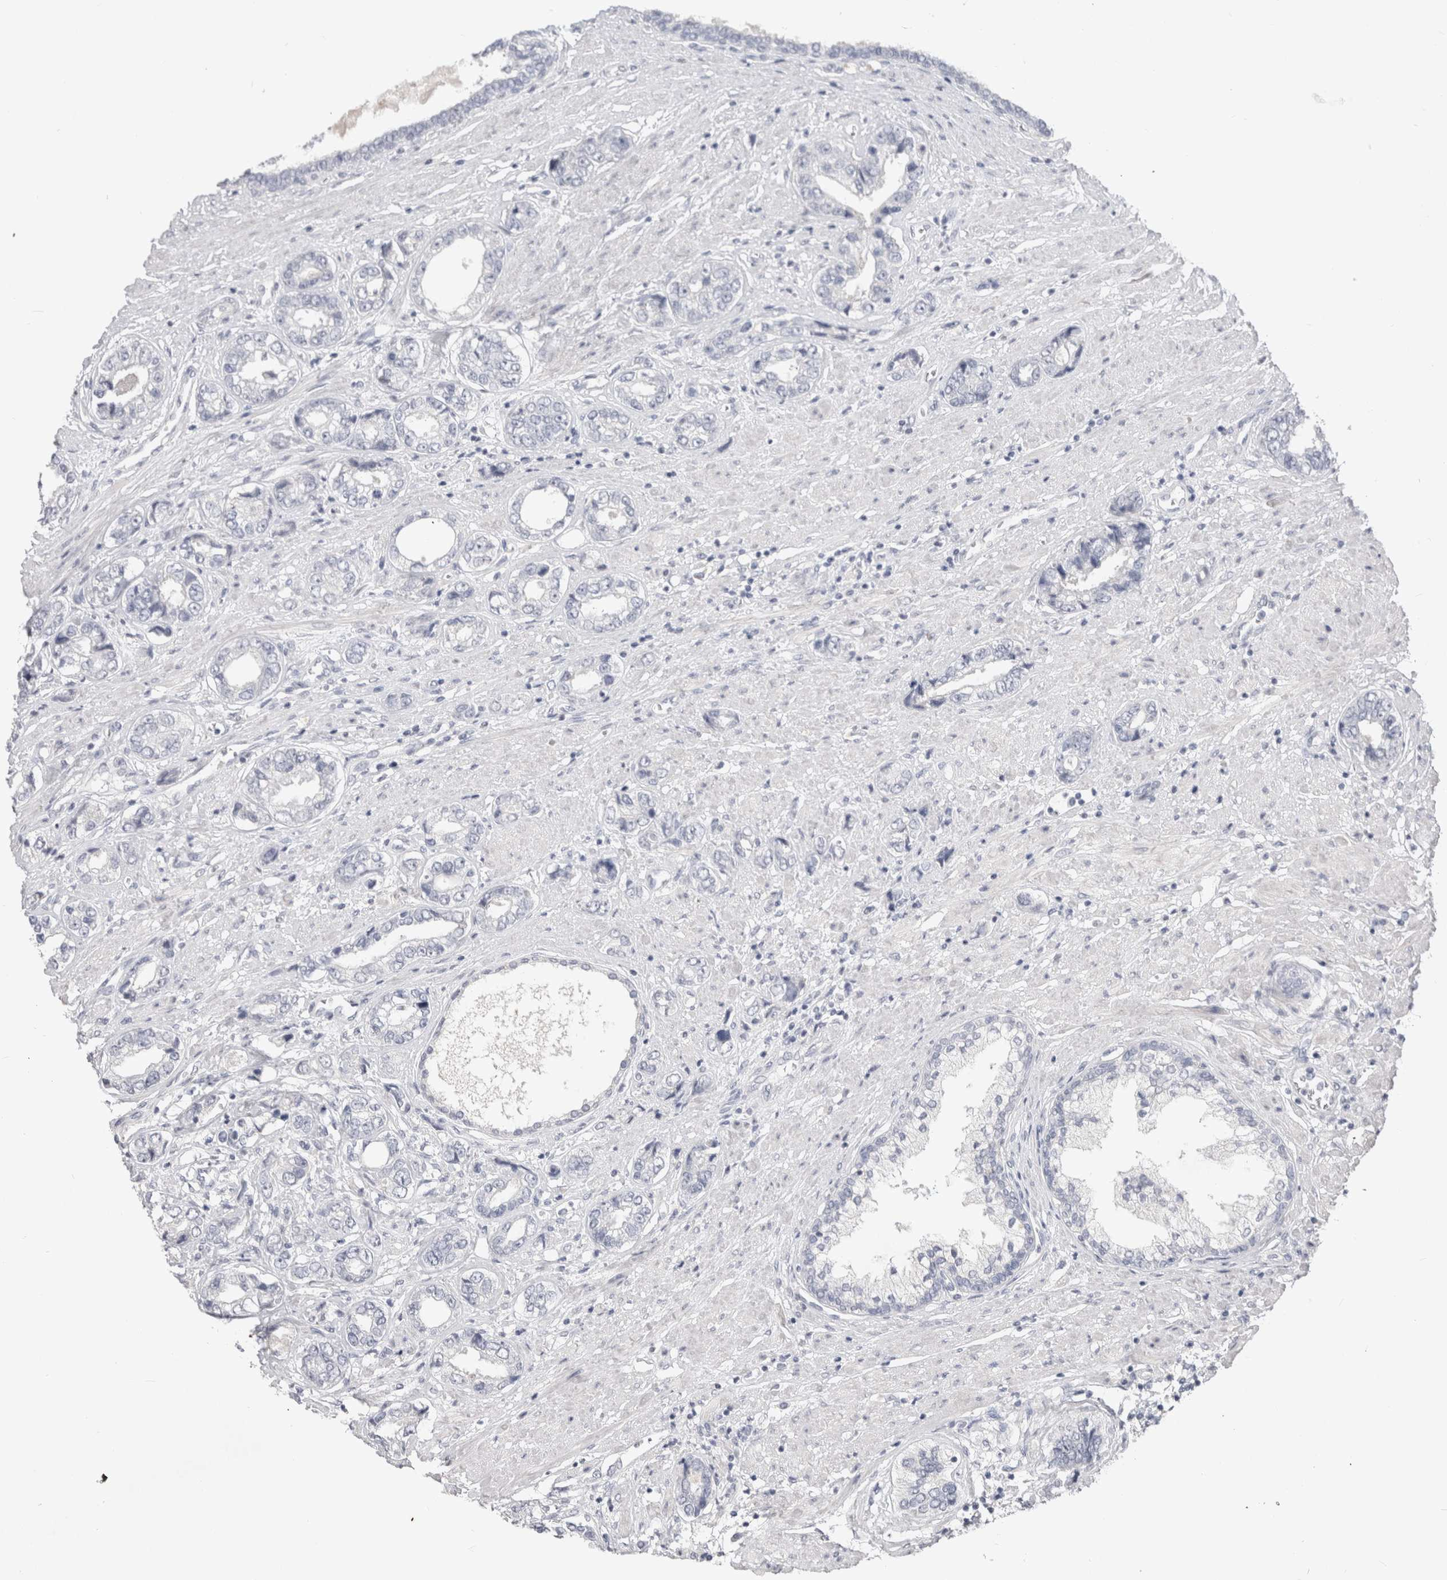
{"staining": {"intensity": "negative", "quantity": "none", "location": "none"}, "tissue": "prostate cancer", "cell_type": "Tumor cells", "image_type": "cancer", "snomed": [{"axis": "morphology", "description": "Adenocarcinoma, High grade"}, {"axis": "topography", "description": "Prostate"}], "caption": "Tumor cells are negative for protein expression in human prostate cancer (adenocarcinoma (high-grade)).", "gene": "SLC6A1", "patient": {"sex": "male", "age": 61}}